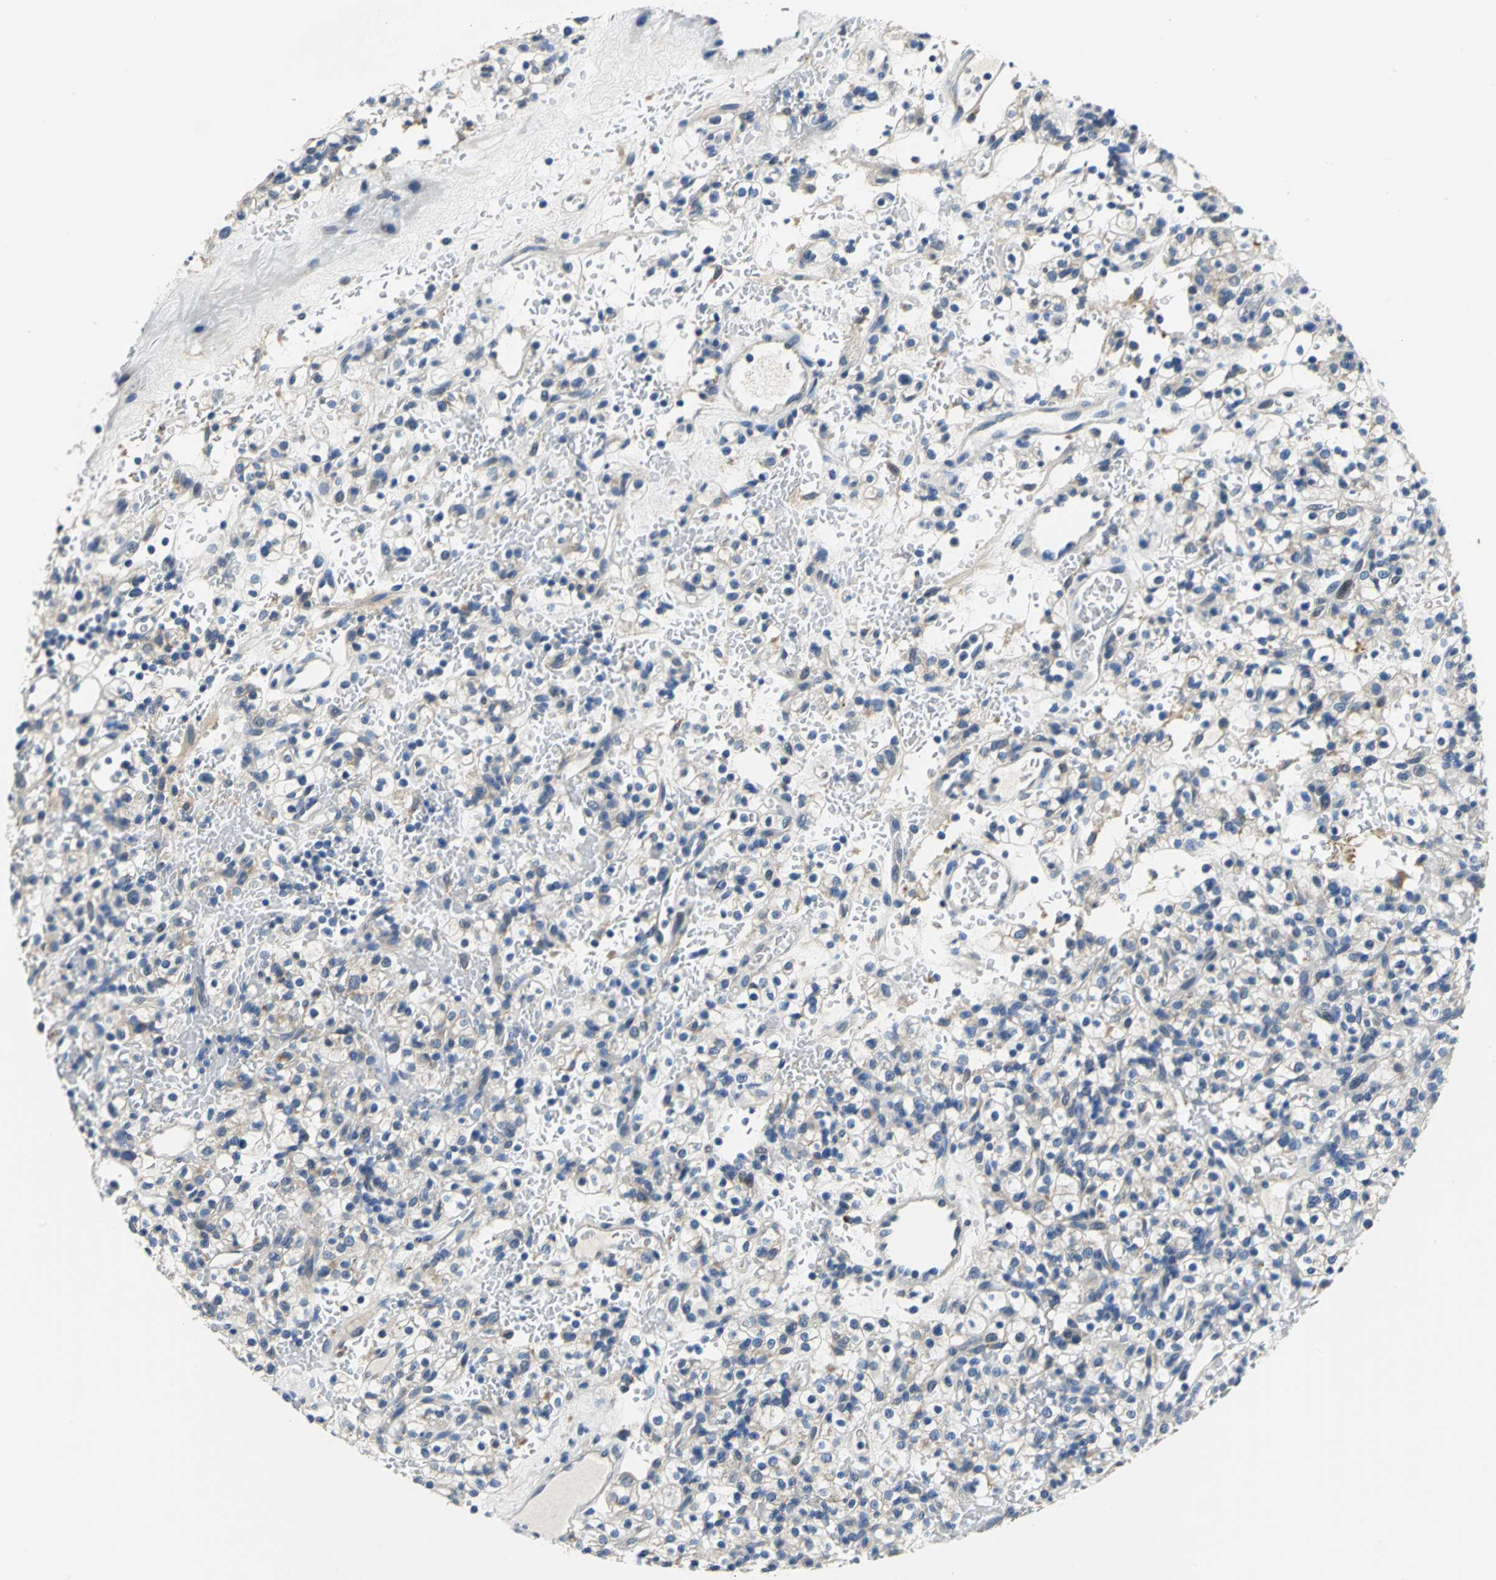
{"staining": {"intensity": "weak", "quantity": ">75%", "location": "cytoplasmic/membranous"}, "tissue": "renal cancer", "cell_type": "Tumor cells", "image_type": "cancer", "snomed": [{"axis": "morphology", "description": "Normal tissue, NOS"}, {"axis": "morphology", "description": "Adenocarcinoma, NOS"}, {"axis": "topography", "description": "Kidney"}], "caption": "An image of renal cancer stained for a protein demonstrates weak cytoplasmic/membranous brown staining in tumor cells.", "gene": "RASD2", "patient": {"sex": "female", "age": 72}}